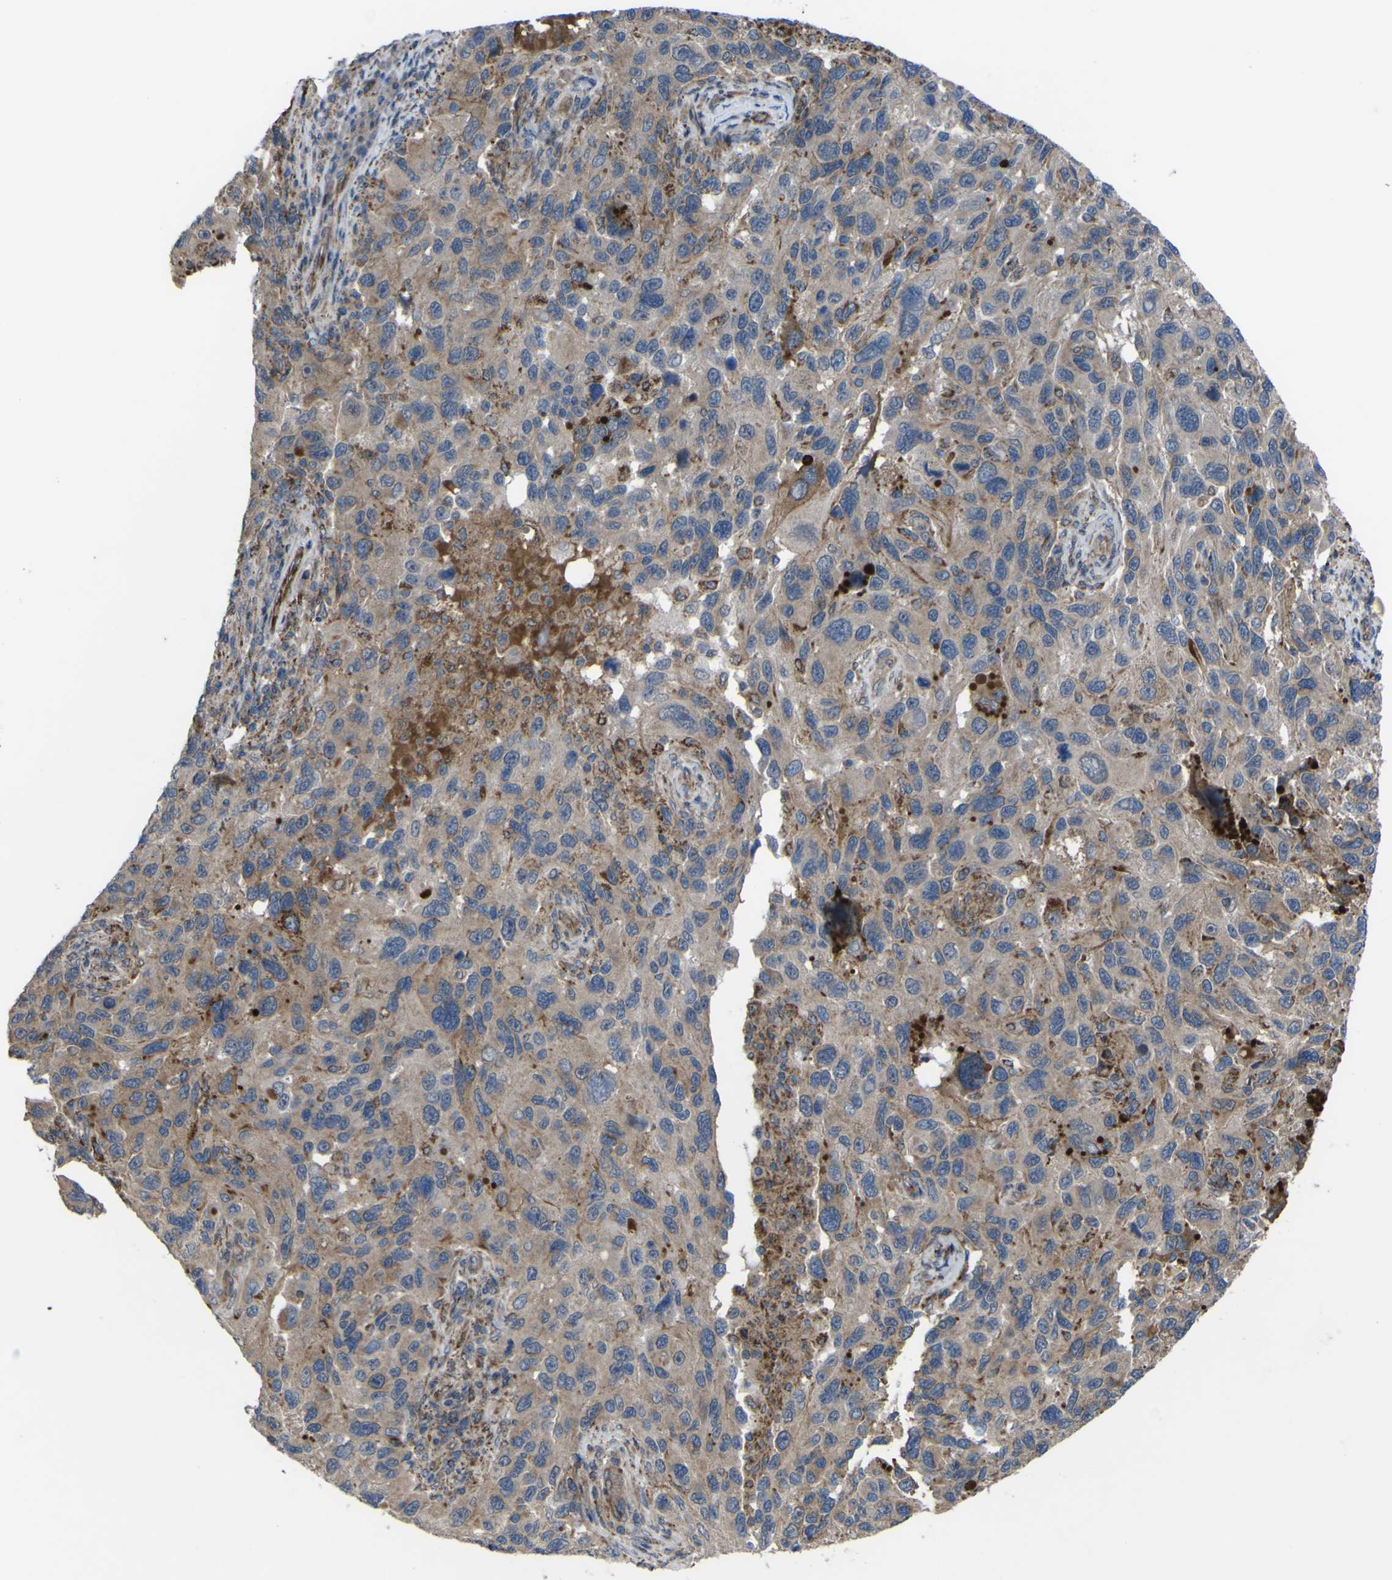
{"staining": {"intensity": "weak", "quantity": "25%-75%", "location": "cytoplasmic/membranous"}, "tissue": "melanoma", "cell_type": "Tumor cells", "image_type": "cancer", "snomed": [{"axis": "morphology", "description": "Malignant melanoma, NOS"}, {"axis": "topography", "description": "Skin"}], "caption": "This is an image of immunohistochemistry staining of melanoma, which shows weak staining in the cytoplasmic/membranous of tumor cells.", "gene": "GPLD1", "patient": {"sex": "male", "age": 53}}